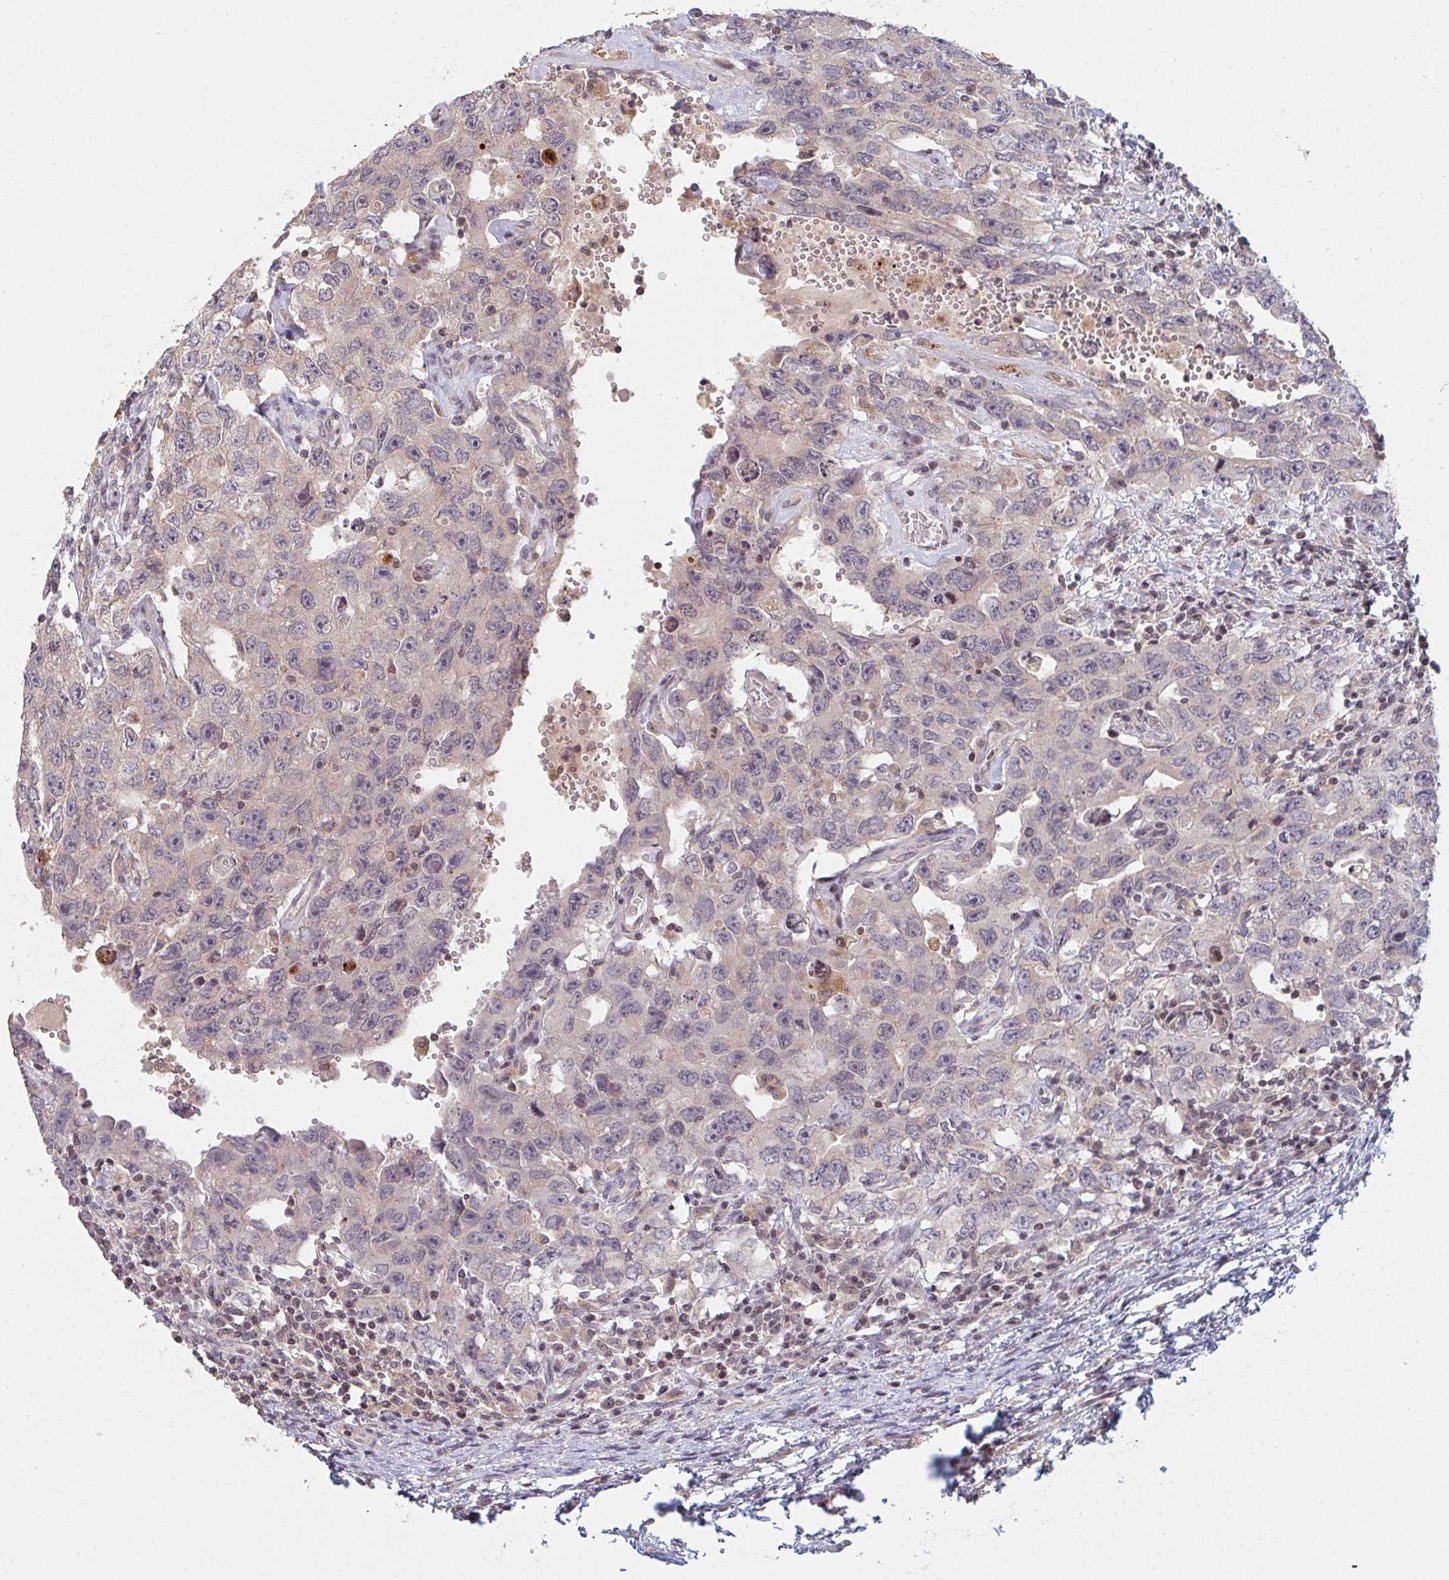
{"staining": {"intensity": "negative", "quantity": "none", "location": "none"}, "tissue": "testis cancer", "cell_type": "Tumor cells", "image_type": "cancer", "snomed": [{"axis": "morphology", "description": "Carcinoma, Embryonal, NOS"}, {"axis": "topography", "description": "Testis"}], "caption": "A high-resolution photomicrograph shows immunohistochemistry (IHC) staining of testis embryonal carcinoma, which displays no significant positivity in tumor cells.", "gene": "DCST1", "patient": {"sex": "male", "age": 26}}